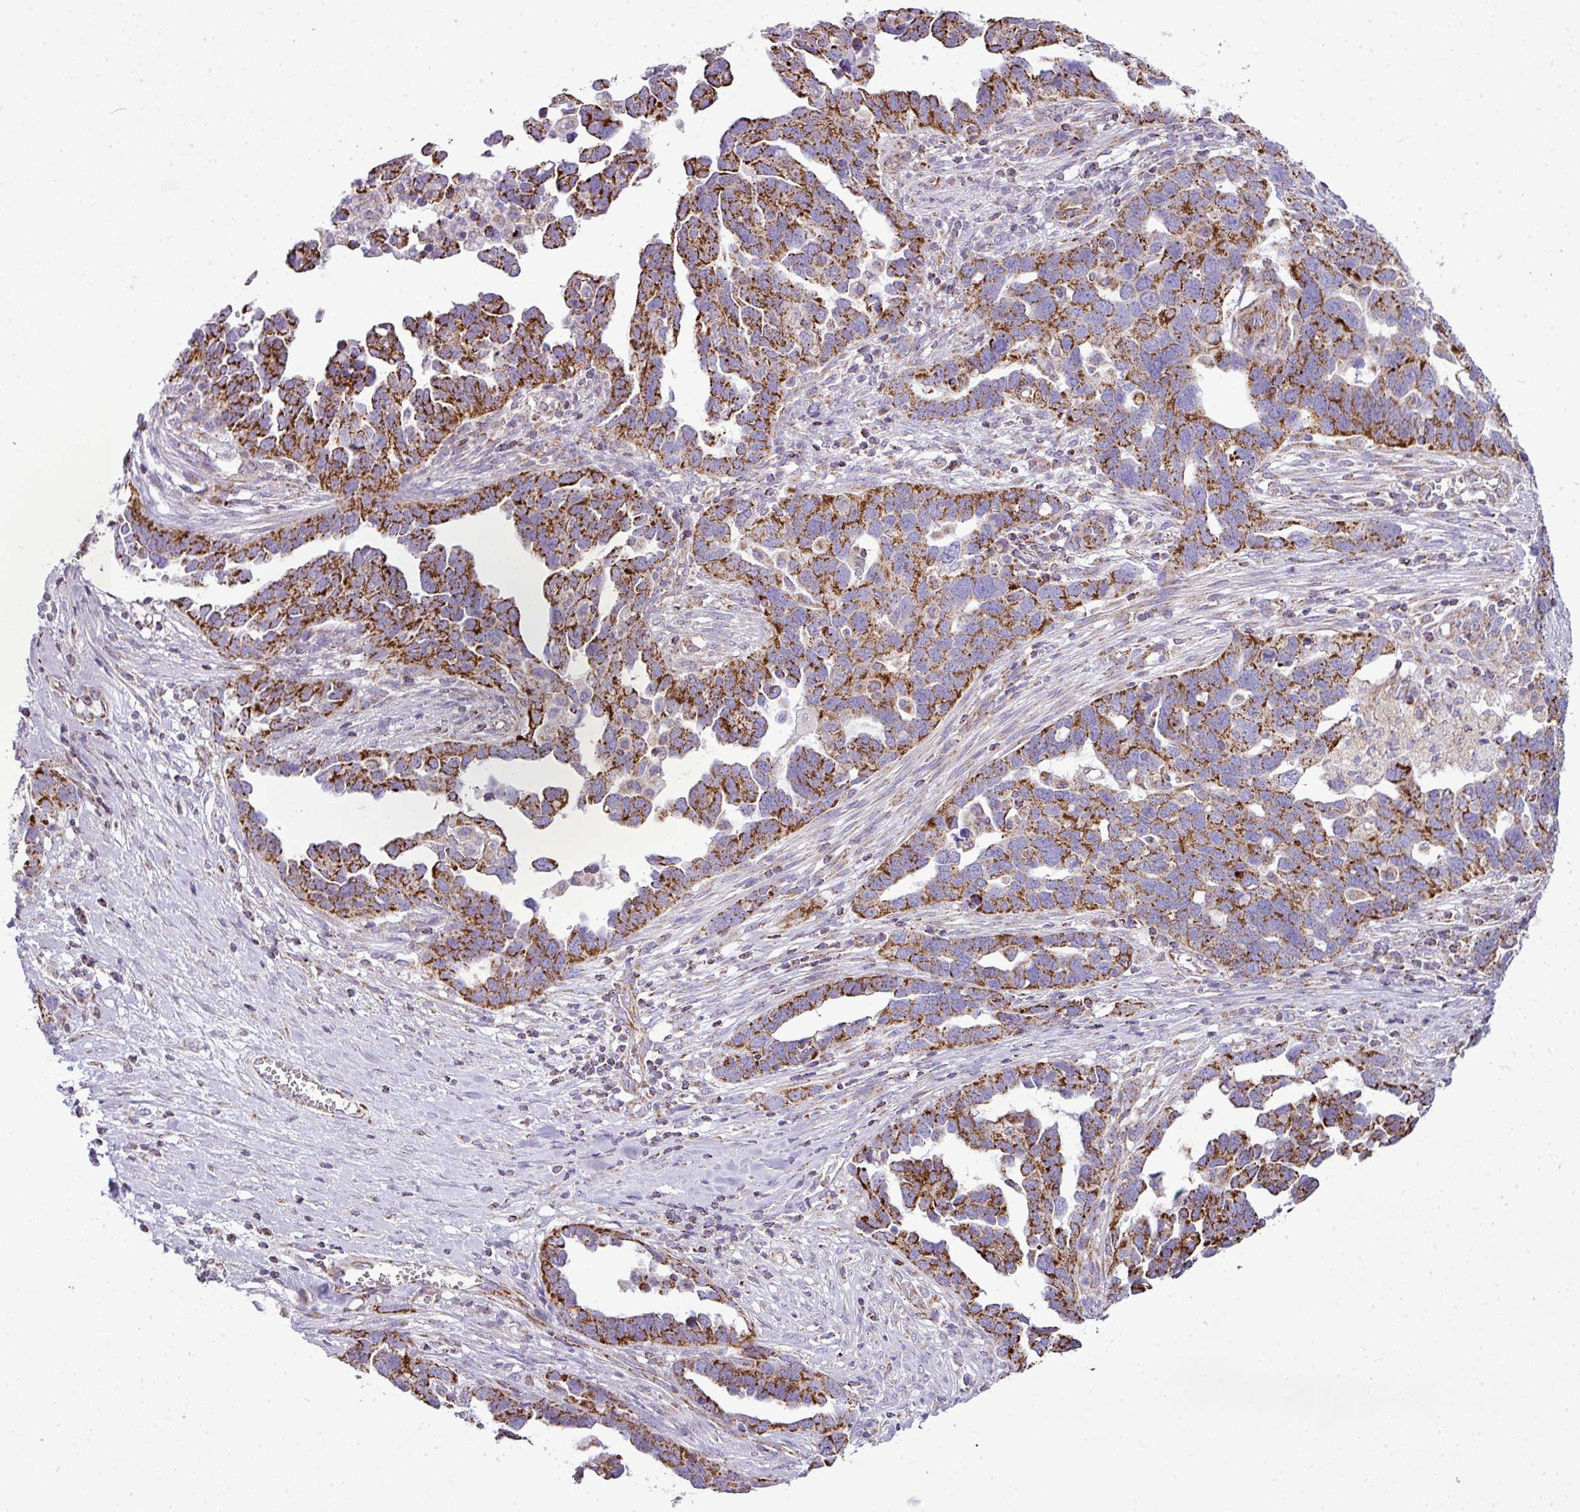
{"staining": {"intensity": "strong", "quantity": ">75%", "location": "cytoplasmic/membranous"}, "tissue": "ovarian cancer", "cell_type": "Tumor cells", "image_type": "cancer", "snomed": [{"axis": "morphology", "description": "Cystadenocarcinoma, serous, NOS"}, {"axis": "topography", "description": "Ovary"}], "caption": "This photomicrograph demonstrates ovarian cancer (serous cystadenocarcinoma) stained with immunohistochemistry (IHC) to label a protein in brown. The cytoplasmic/membranous of tumor cells show strong positivity for the protein. Nuclei are counter-stained blue.", "gene": "ZNF81", "patient": {"sex": "female", "age": 54}}